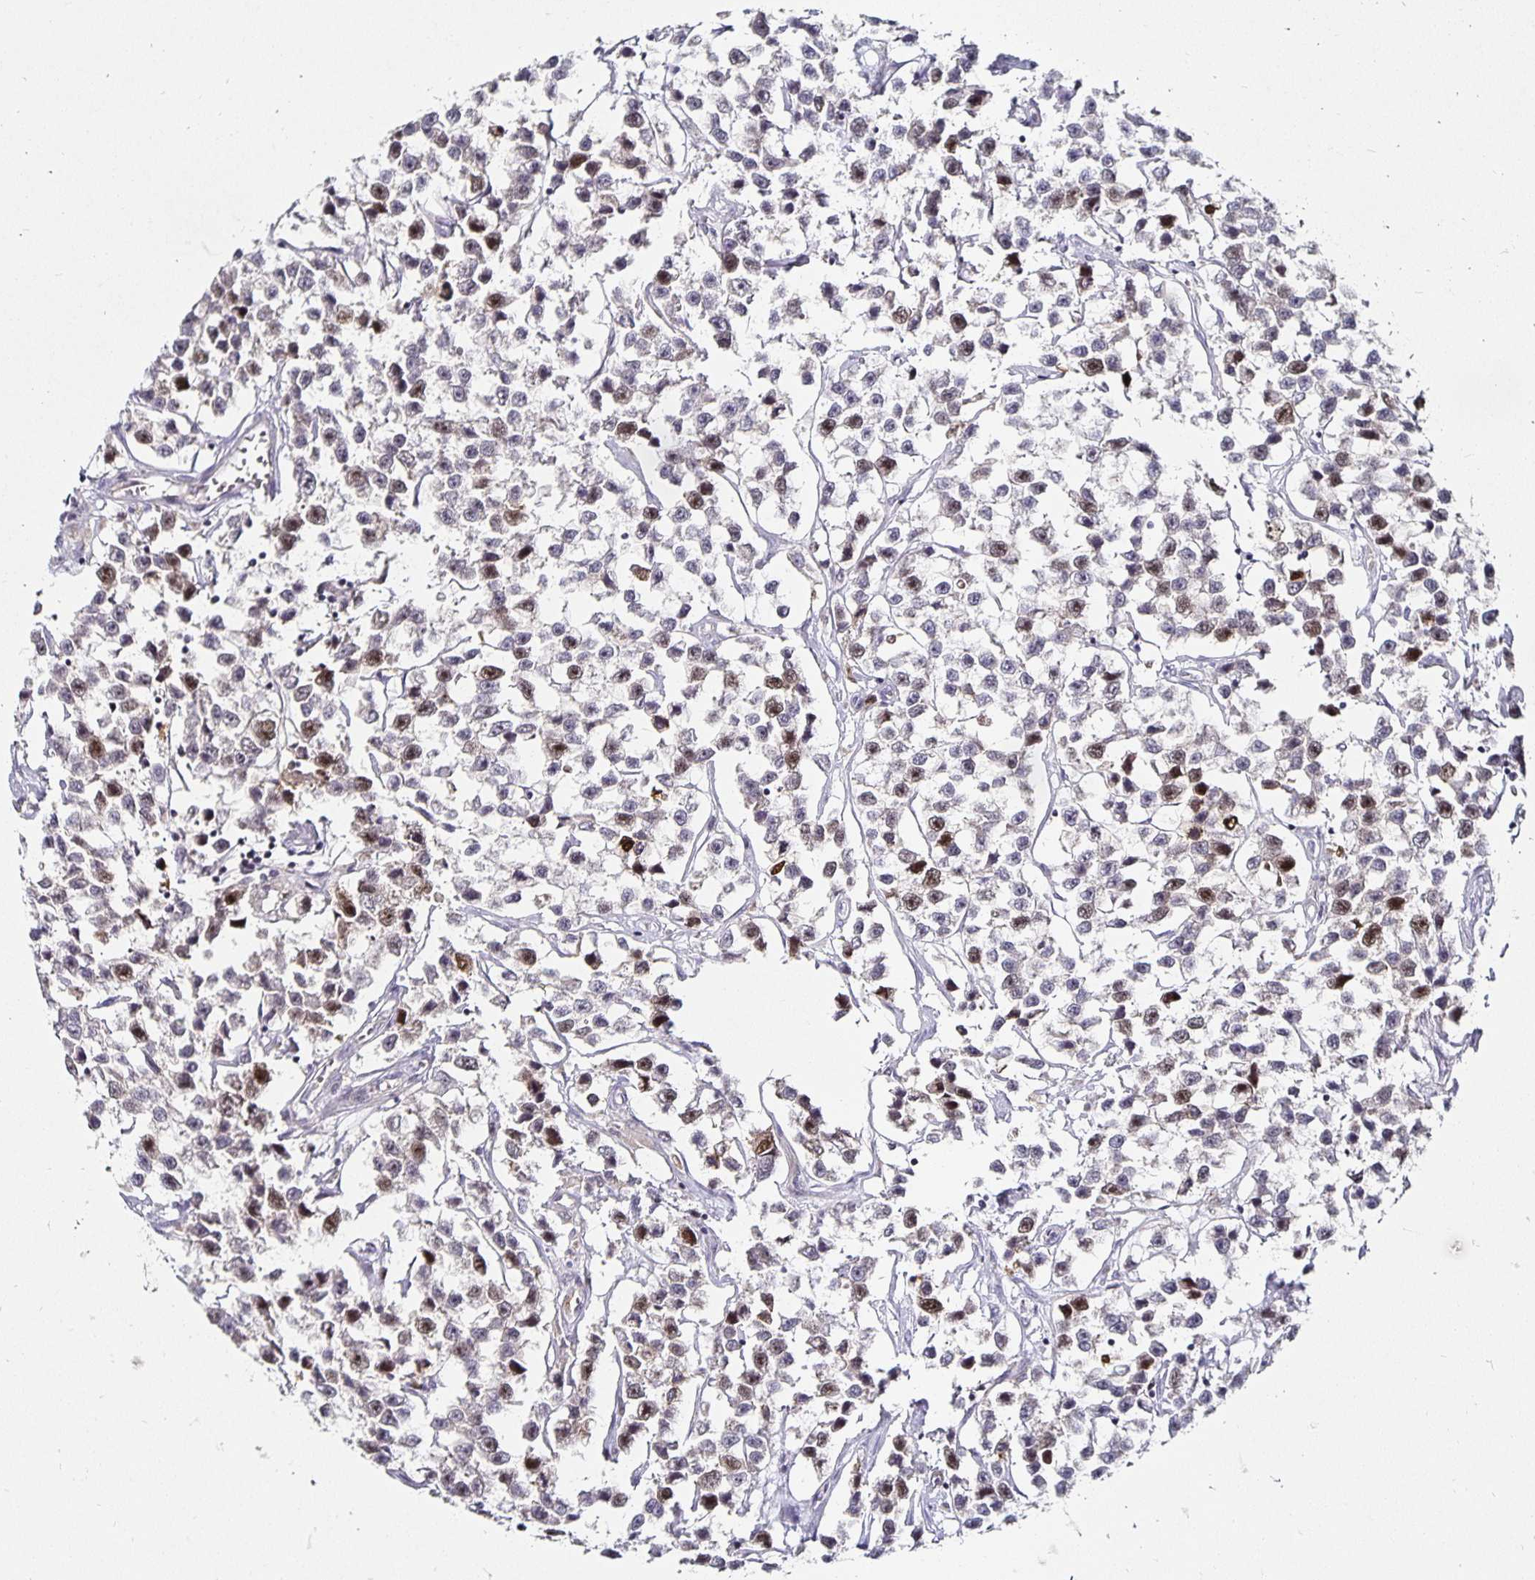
{"staining": {"intensity": "moderate", "quantity": "<25%", "location": "nuclear"}, "tissue": "testis cancer", "cell_type": "Tumor cells", "image_type": "cancer", "snomed": [{"axis": "morphology", "description": "Seminoma, NOS"}, {"axis": "topography", "description": "Testis"}], "caption": "High-magnification brightfield microscopy of testis cancer stained with DAB (brown) and counterstained with hematoxylin (blue). tumor cells exhibit moderate nuclear staining is seen in about<25% of cells. (Stains: DAB (3,3'-diaminobenzidine) in brown, nuclei in blue, Microscopy: brightfield microscopy at high magnification).", "gene": "ANLN", "patient": {"sex": "male", "age": 26}}